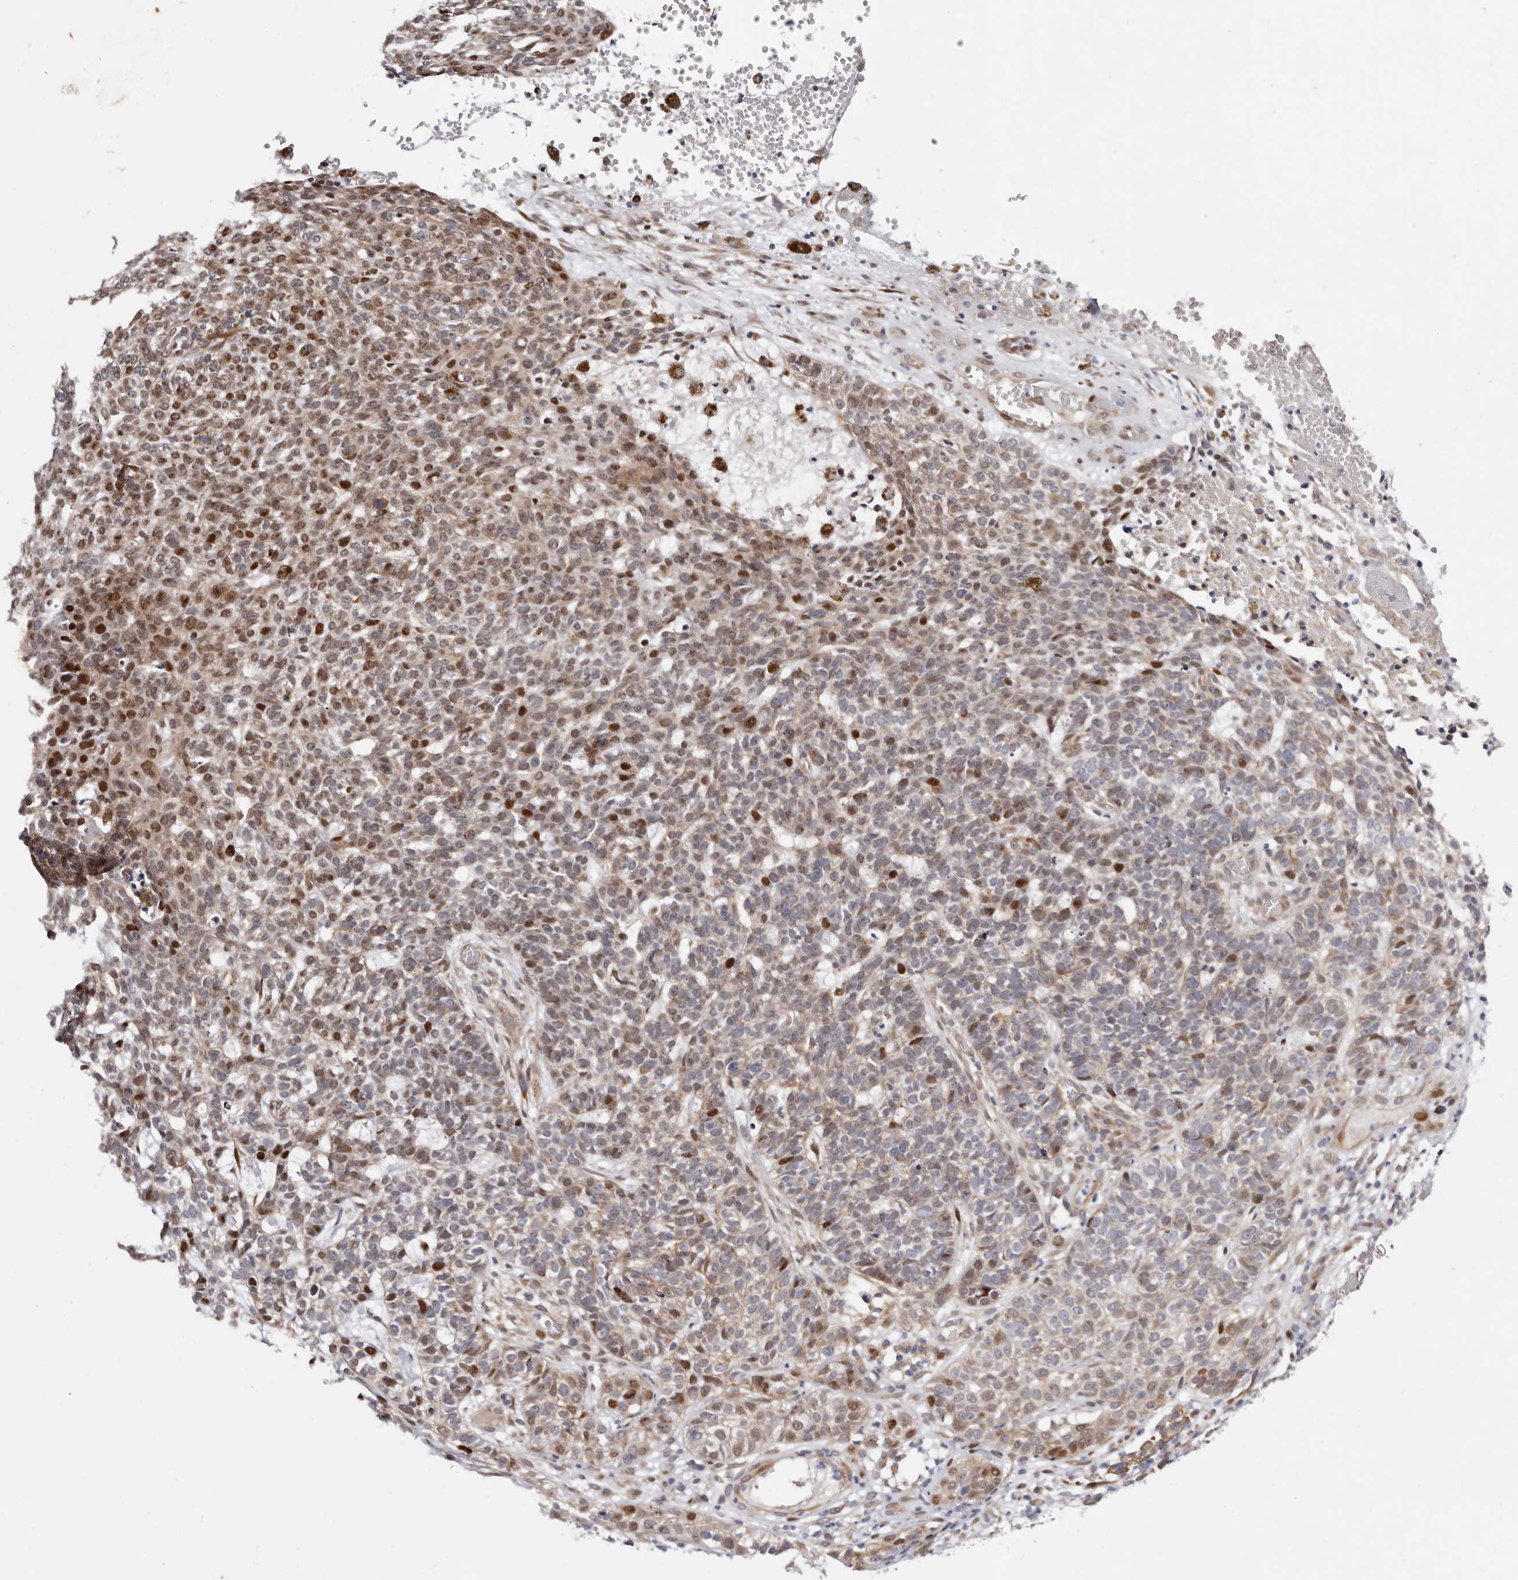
{"staining": {"intensity": "strong", "quantity": "<25%", "location": "cytoplasmic/membranous,nuclear"}, "tissue": "skin cancer", "cell_type": "Tumor cells", "image_type": "cancer", "snomed": [{"axis": "morphology", "description": "Basal cell carcinoma"}, {"axis": "topography", "description": "Skin"}], "caption": "Tumor cells reveal strong cytoplasmic/membranous and nuclear expression in approximately <25% of cells in skin cancer.", "gene": "EPHX3", "patient": {"sex": "male", "age": 85}}